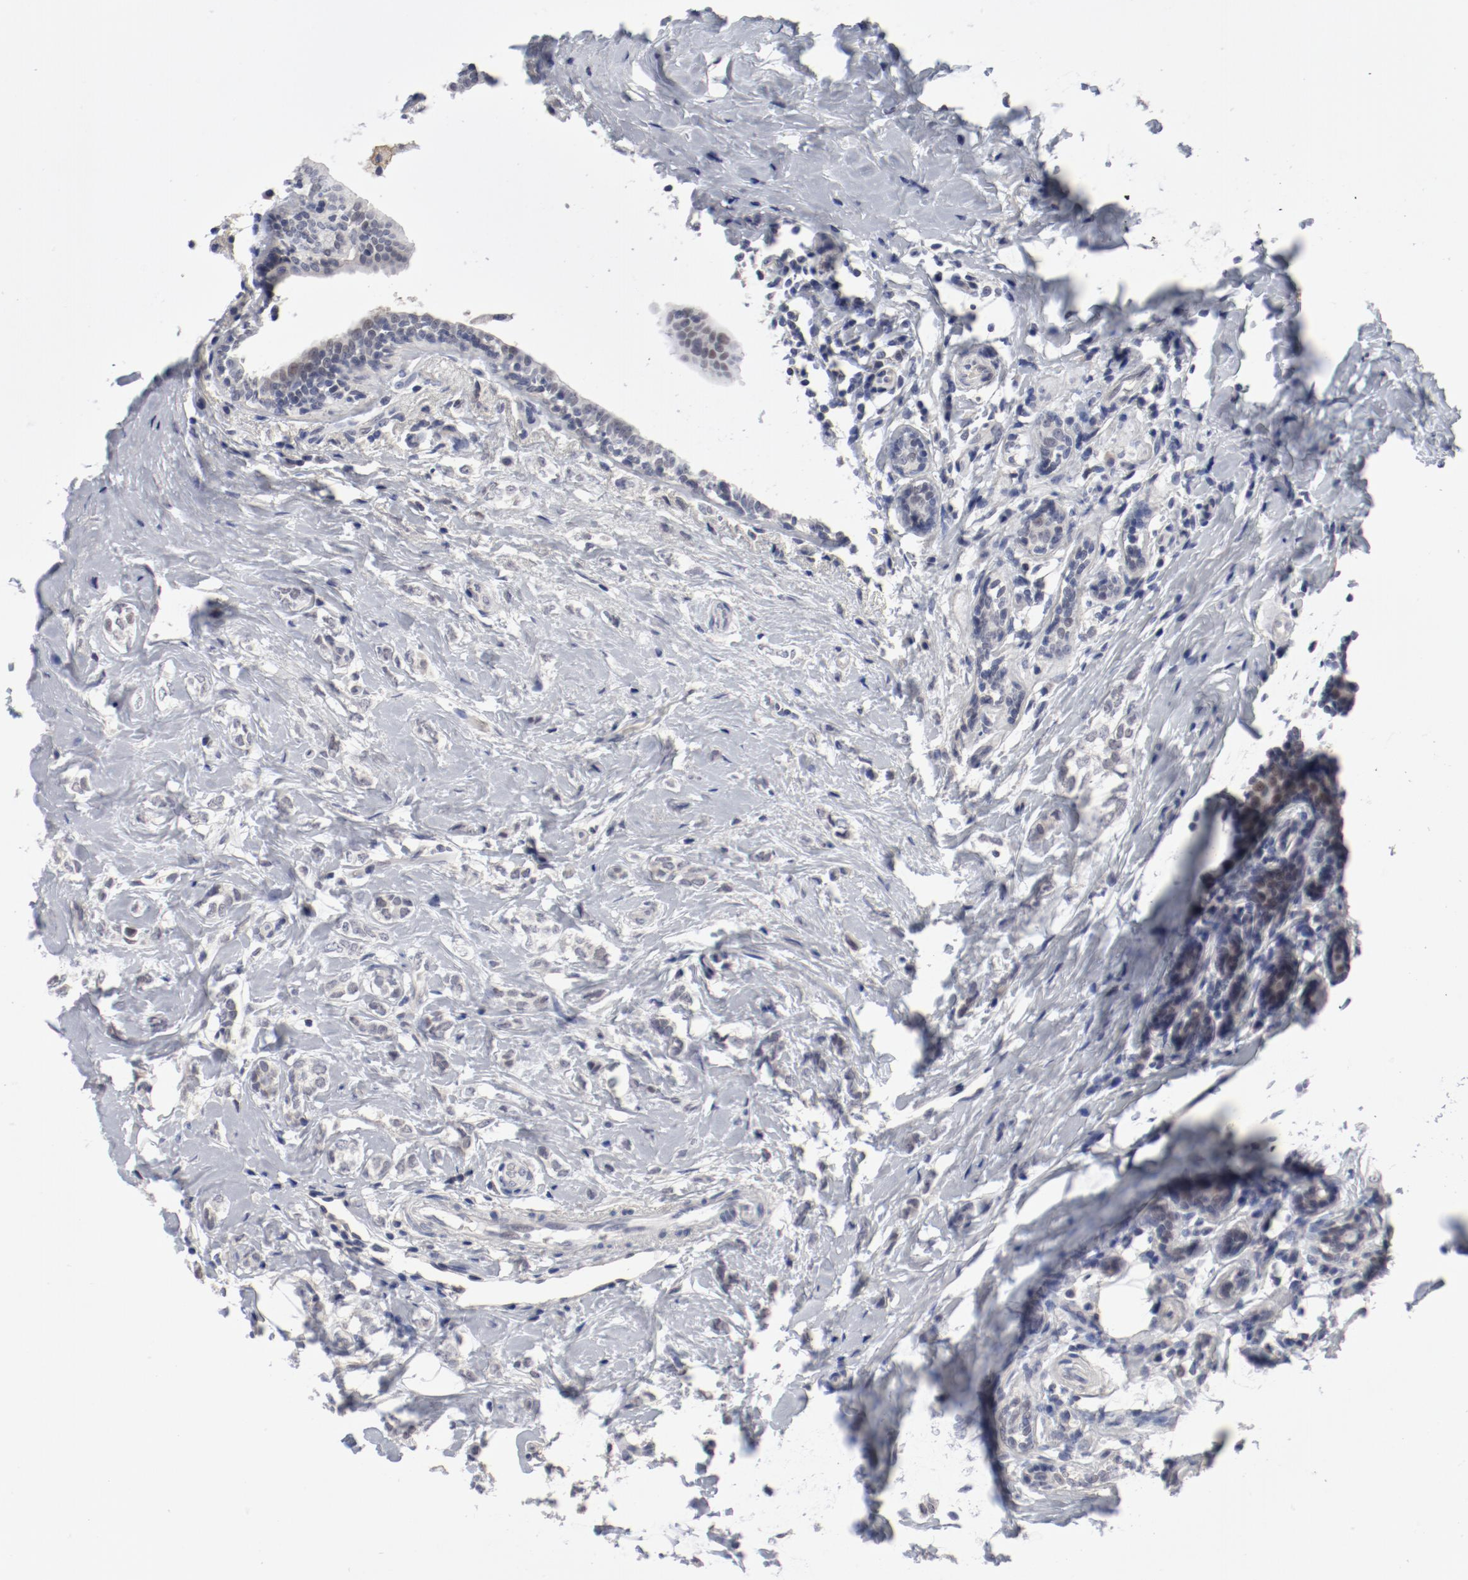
{"staining": {"intensity": "negative", "quantity": "none", "location": "none"}, "tissue": "breast cancer", "cell_type": "Tumor cells", "image_type": "cancer", "snomed": [{"axis": "morphology", "description": "Normal tissue, NOS"}, {"axis": "morphology", "description": "Lobular carcinoma"}, {"axis": "topography", "description": "Breast"}], "caption": "DAB immunohistochemical staining of human breast lobular carcinoma shows no significant staining in tumor cells.", "gene": "ANKLE2", "patient": {"sex": "female", "age": 47}}